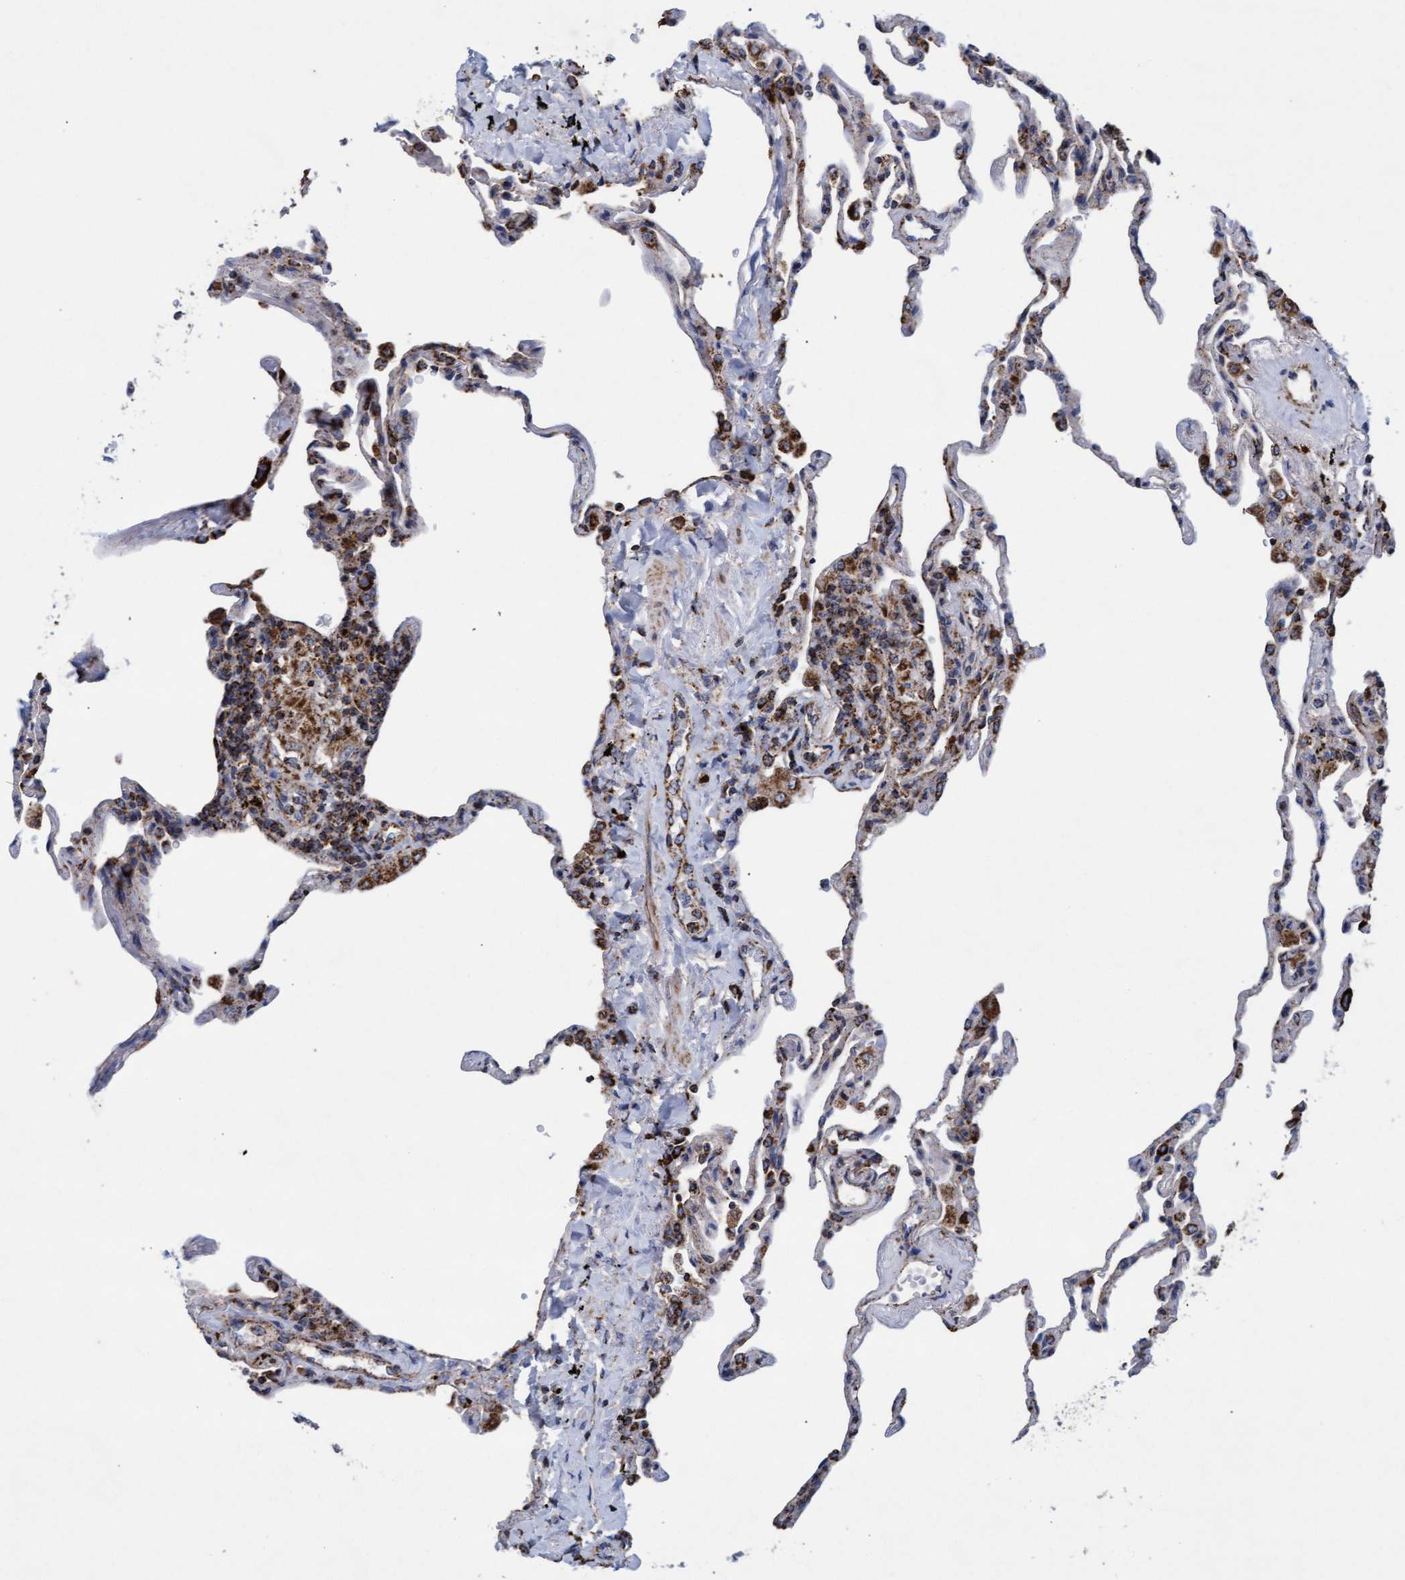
{"staining": {"intensity": "moderate", "quantity": ">75%", "location": "cytoplasmic/membranous"}, "tissue": "lung", "cell_type": "Alveolar cells", "image_type": "normal", "snomed": [{"axis": "morphology", "description": "Normal tissue, NOS"}, {"axis": "topography", "description": "Lung"}], "caption": "IHC histopathology image of normal lung: human lung stained using immunohistochemistry displays medium levels of moderate protein expression localized specifically in the cytoplasmic/membranous of alveolar cells, appearing as a cytoplasmic/membranous brown color.", "gene": "MRPL38", "patient": {"sex": "male", "age": 59}}